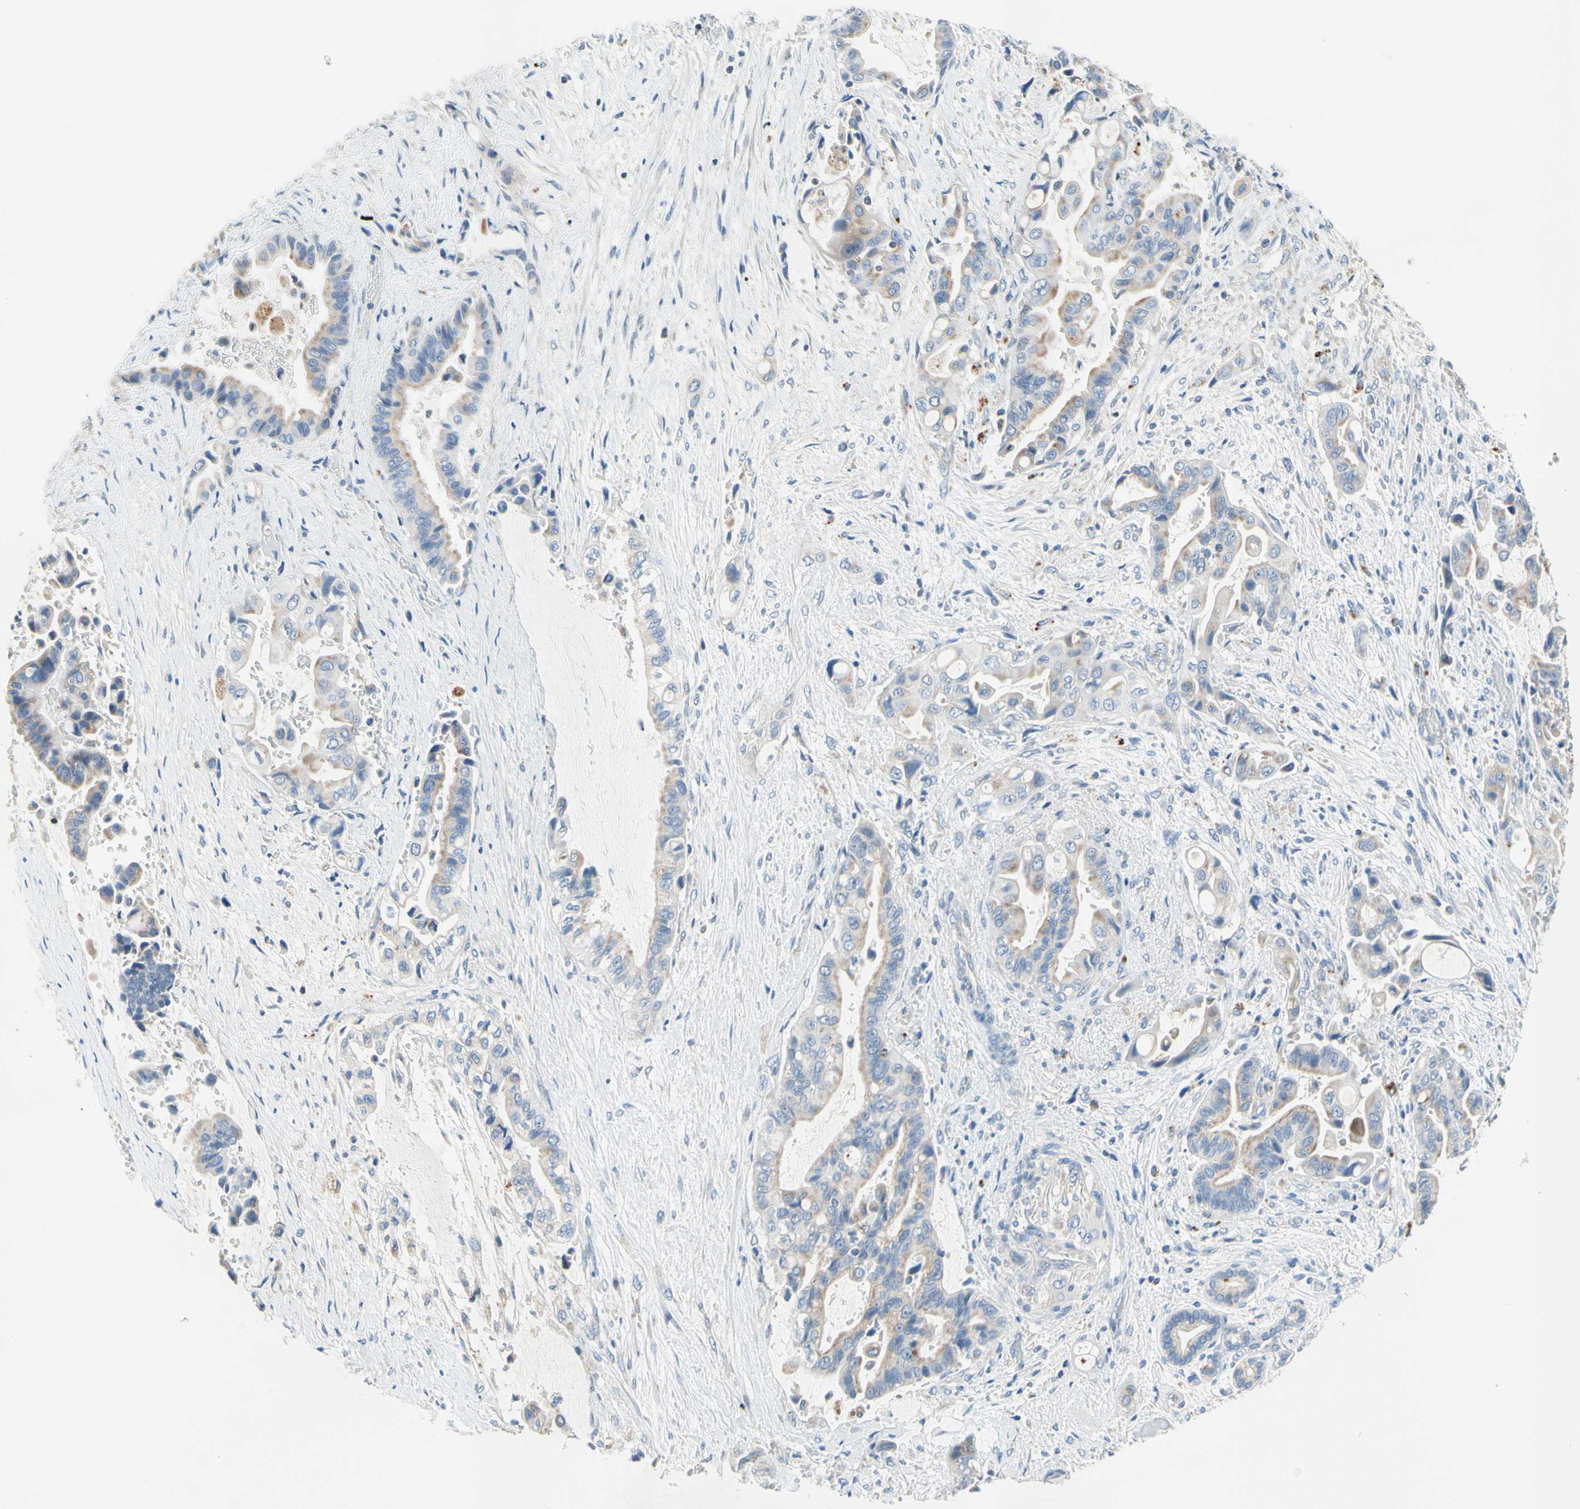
{"staining": {"intensity": "weak", "quantity": "25%-75%", "location": "cytoplasmic/membranous"}, "tissue": "liver cancer", "cell_type": "Tumor cells", "image_type": "cancer", "snomed": [{"axis": "morphology", "description": "Cholangiocarcinoma"}, {"axis": "topography", "description": "Liver"}], "caption": "A low amount of weak cytoplasmic/membranous positivity is appreciated in approximately 25%-75% of tumor cells in liver cholangiocarcinoma tissue. (Stains: DAB (3,3'-diaminobenzidine) in brown, nuclei in blue, Microscopy: brightfield microscopy at high magnification).", "gene": "MFF", "patient": {"sex": "female", "age": 61}}